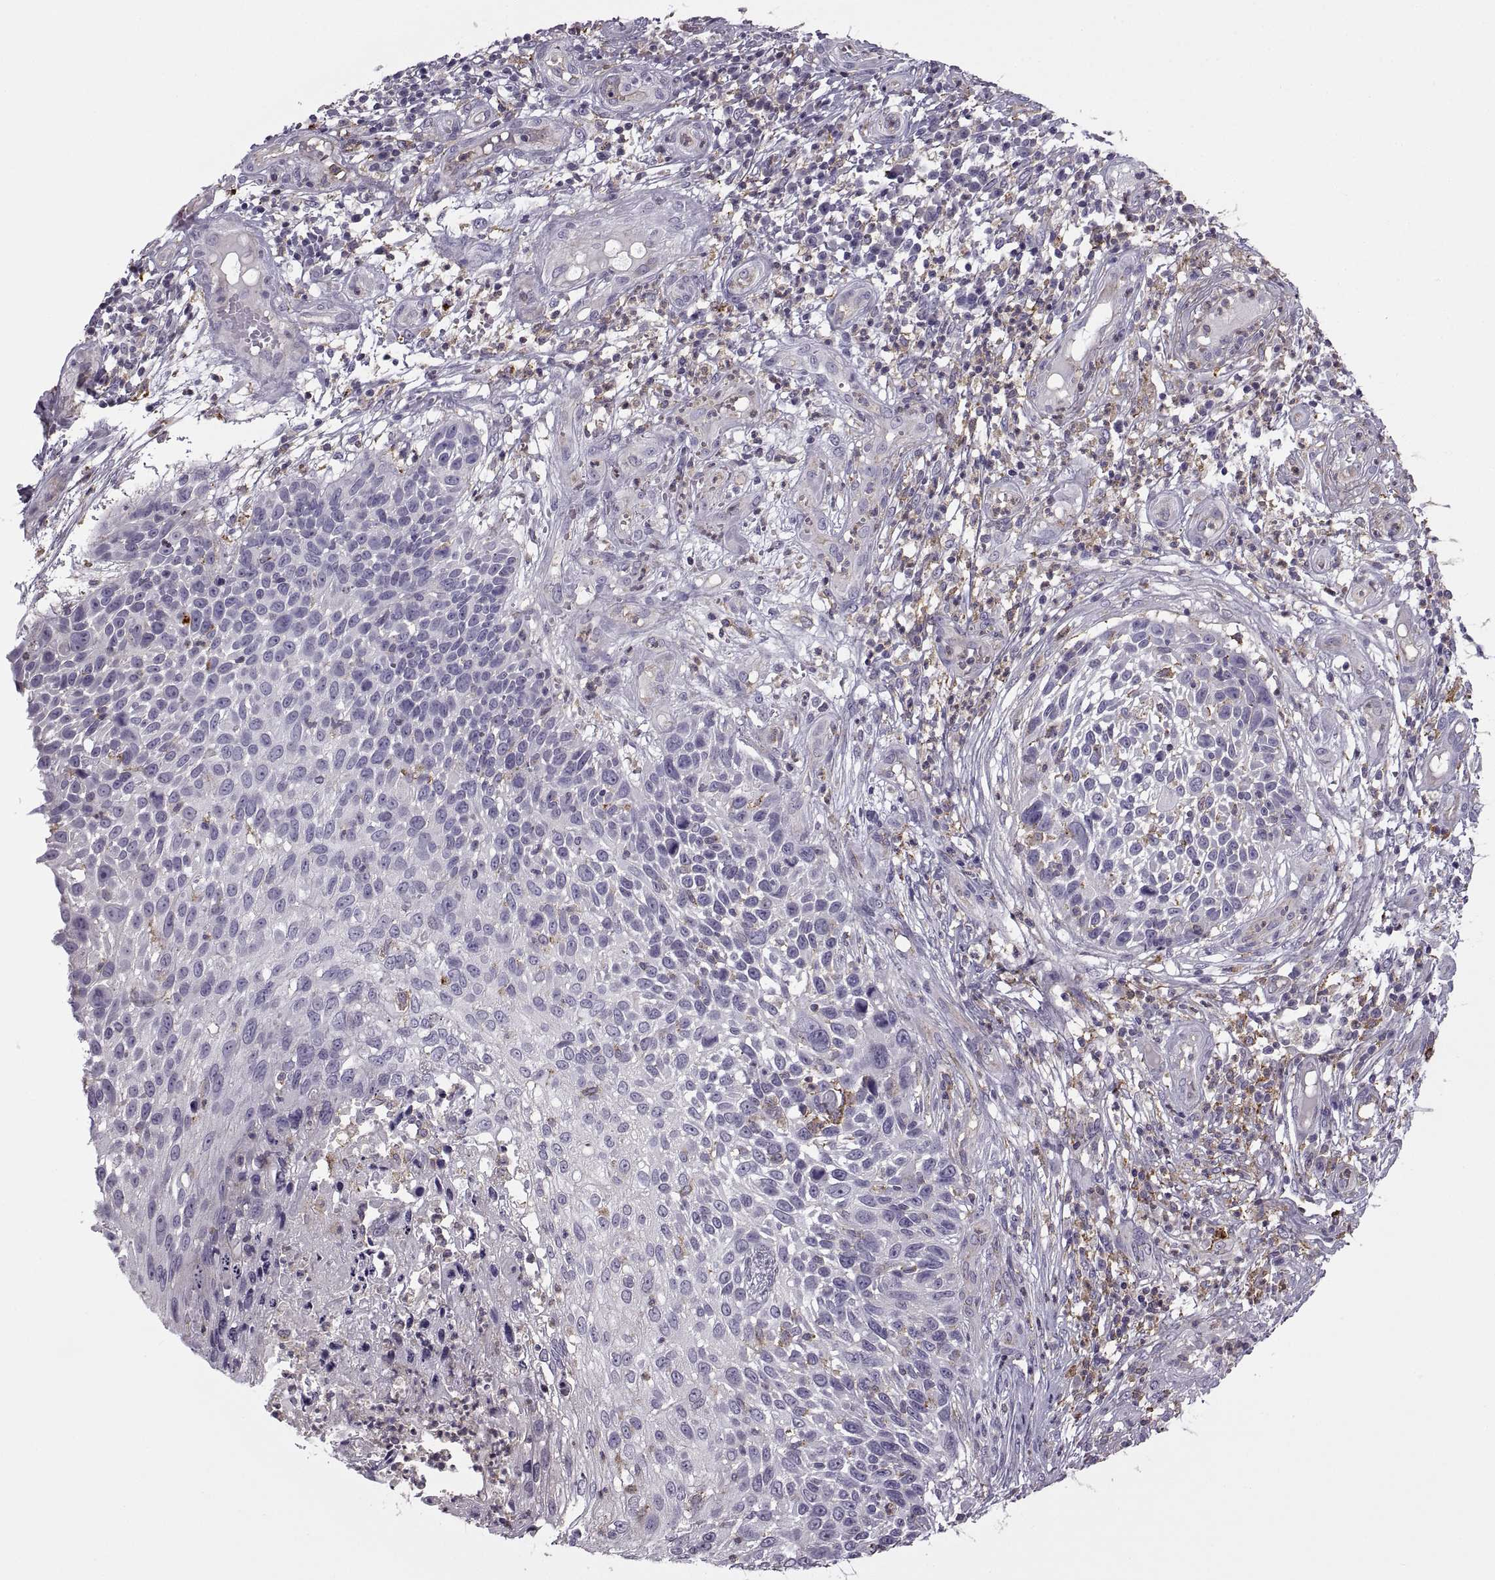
{"staining": {"intensity": "negative", "quantity": "none", "location": "none"}, "tissue": "skin cancer", "cell_type": "Tumor cells", "image_type": "cancer", "snomed": [{"axis": "morphology", "description": "Squamous cell carcinoma, NOS"}, {"axis": "topography", "description": "Skin"}], "caption": "The immunohistochemistry (IHC) image has no significant staining in tumor cells of skin cancer (squamous cell carcinoma) tissue.", "gene": "RALB", "patient": {"sex": "male", "age": 92}}